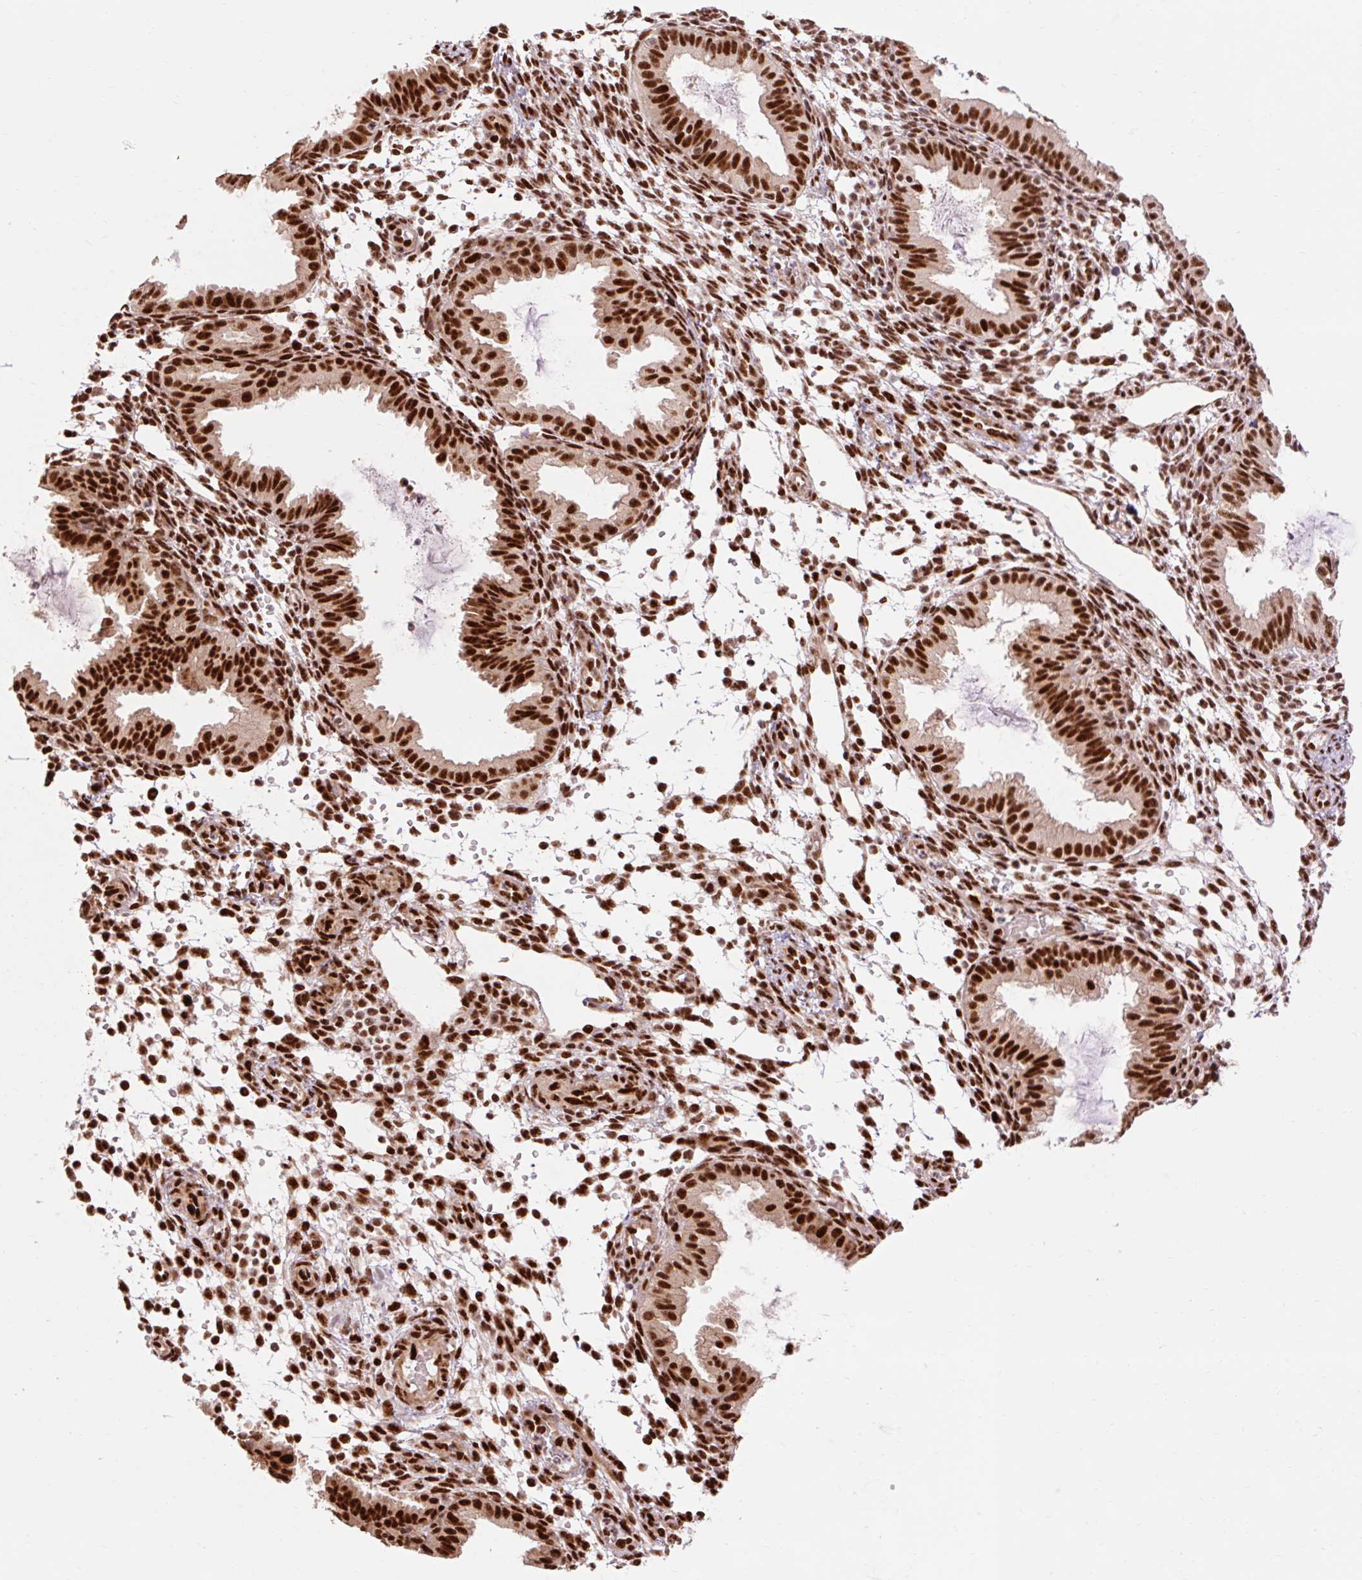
{"staining": {"intensity": "strong", "quantity": "25%-75%", "location": "nuclear"}, "tissue": "endometrium", "cell_type": "Cells in endometrial stroma", "image_type": "normal", "snomed": [{"axis": "morphology", "description": "Normal tissue, NOS"}, {"axis": "topography", "description": "Endometrium"}], "caption": "Protein staining shows strong nuclear positivity in about 25%-75% of cells in endometrial stroma in benign endometrium. (brown staining indicates protein expression, while blue staining denotes nuclei).", "gene": "MECOM", "patient": {"sex": "female", "age": 33}}